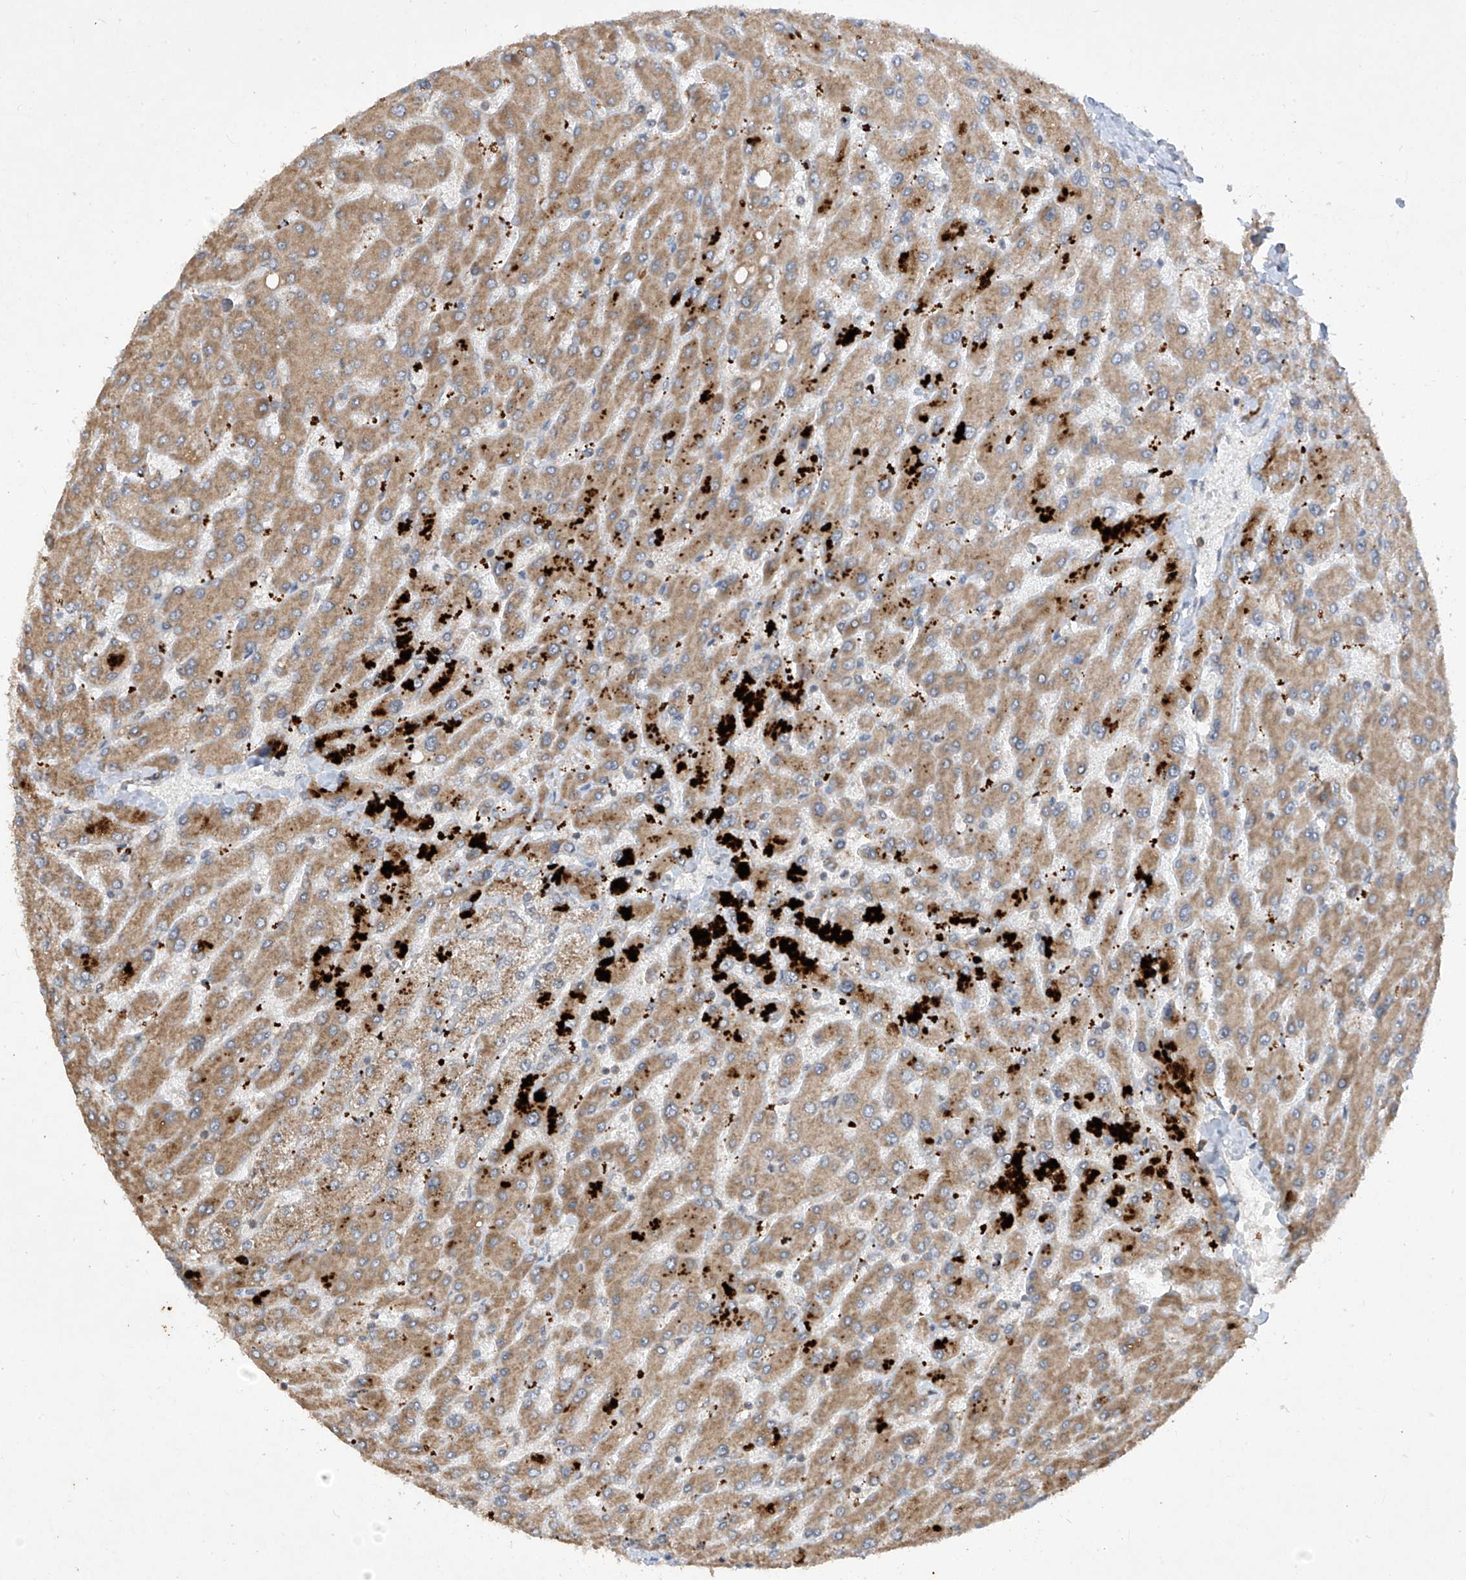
{"staining": {"intensity": "negative", "quantity": "none", "location": "none"}, "tissue": "liver", "cell_type": "Cholangiocytes", "image_type": "normal", "snomed": [{"axis": "morphology", "description": "Normal tissue, NOS"}, {"axis": "topography", "description": "Liver"}], "caption": "This is an immunohistochemistry histopathology image of benign liver. There is no positivity in cholangiocytes.", "gene": "RPL34", "patient": {"sex": "male", "age": 55}}